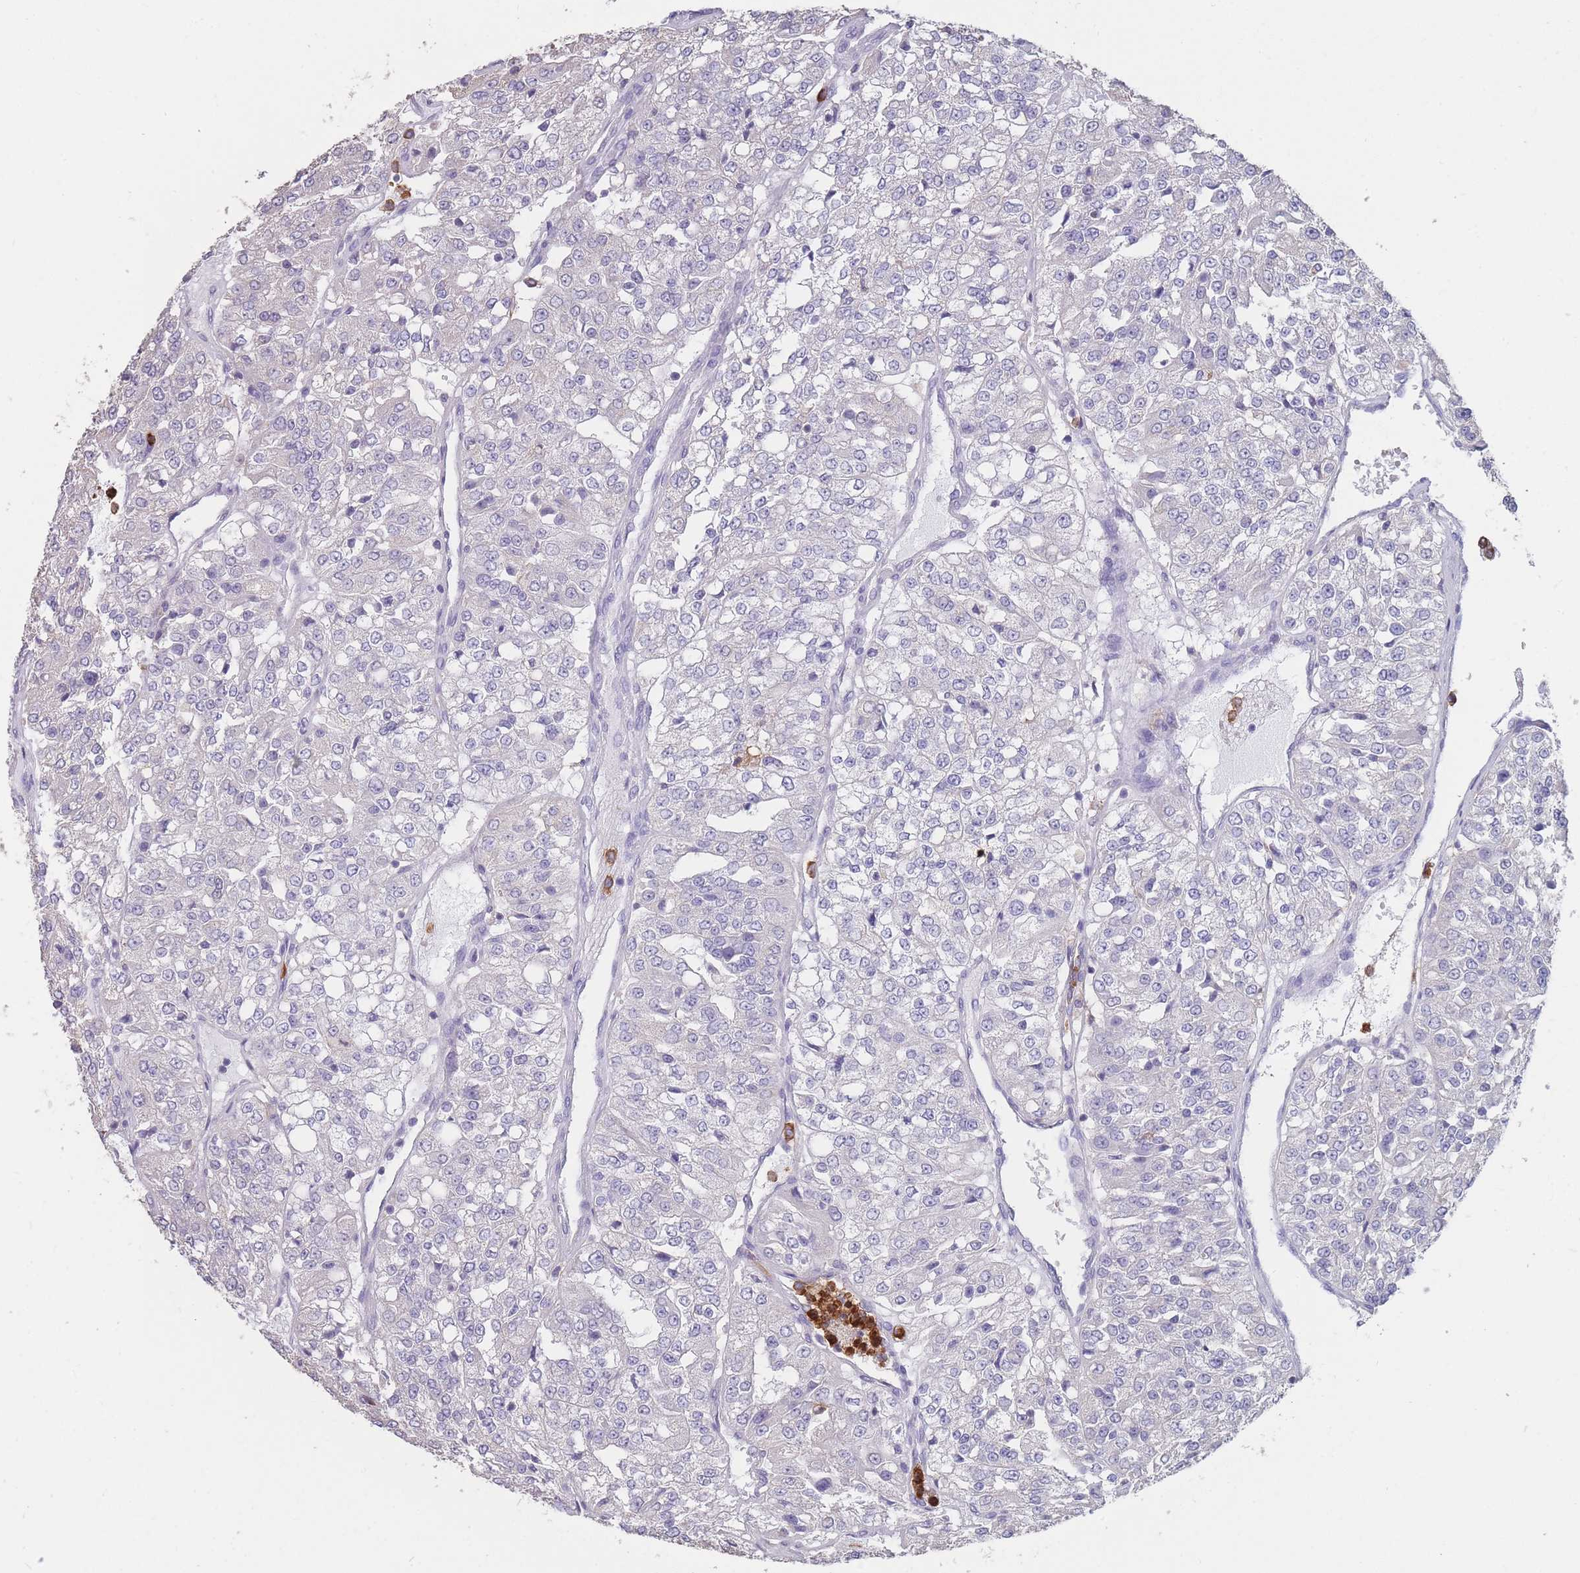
{"staining": {"intensity": "negative", "quantity": "none", "location": "none"}, "tissue": "renal cancer", "cell_type": "Tumor cells", "image_type": "cancer", "snomed": [{"axis": "morphology", "description": "Adenocarcinoma, NOS"}, {"axis": "topography", "description": "Kidney"}], "caption": "Tumor cells show no significant staining in renal cancer.", "gene": "CLEC12A", "patient": {"sex": "female", "age": 63}}